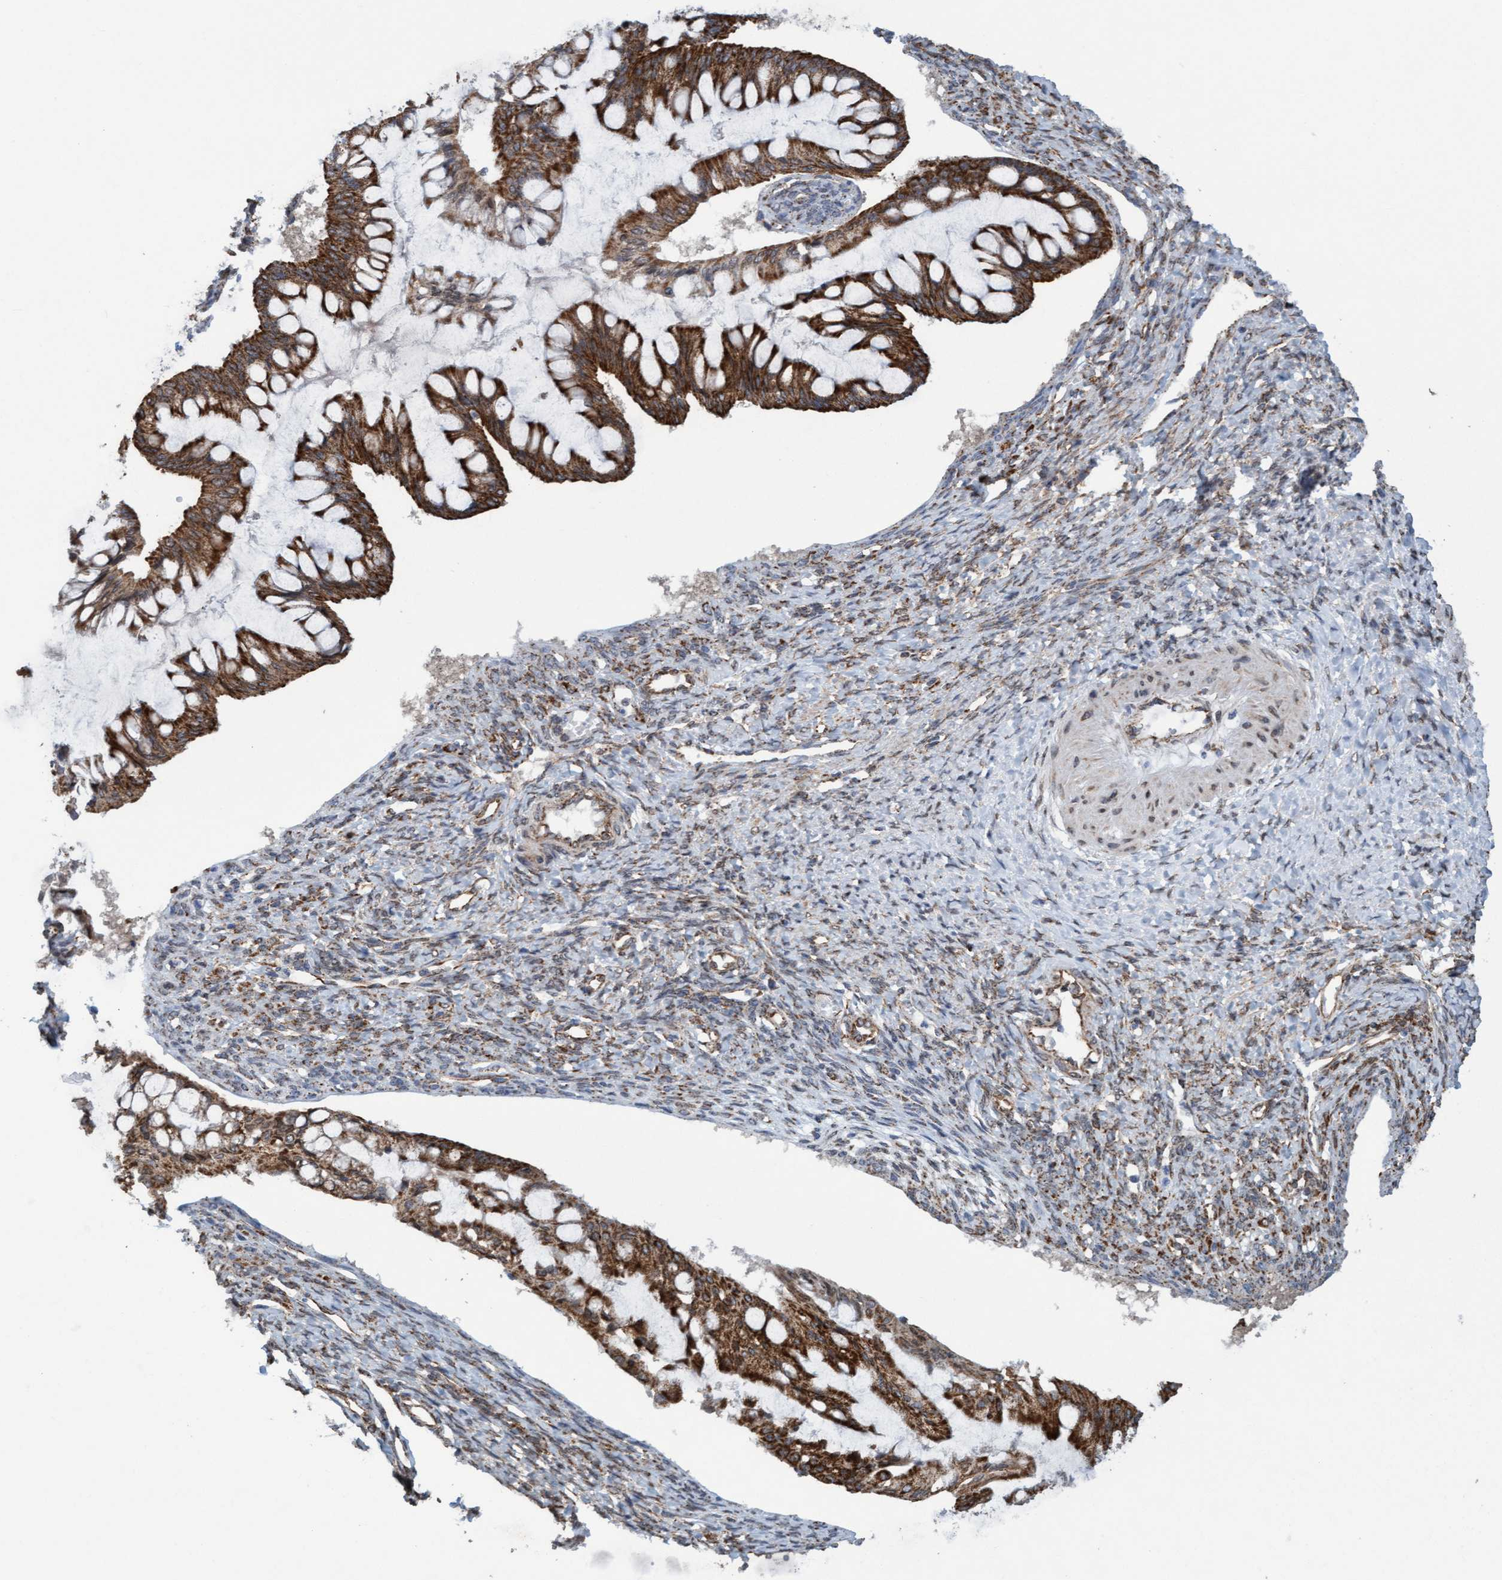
{"staining": {"intensity": "strong", "quantity": ">75%", "location": "cytoplasmic/membranous"}, "tissue": "ovarian cancer", "cell_type": "Tumor cells", "image_type": "cancer", "snomed": [{"axis": "morphology", "description": "Cystadenocarcinoma, mucinous, NOS"}, {"axis": "topography", "description": "Ovary"}], "caption": "This photomicrograph demonstrates IHC staining of mucinous cystadenocarcinoma (ovarian), with high strong cytoplasmic/membranous expression in approximately >75% of tumor cells.", "gene": "MRPS23", "patient": {"sex": "female", "age": 73}}